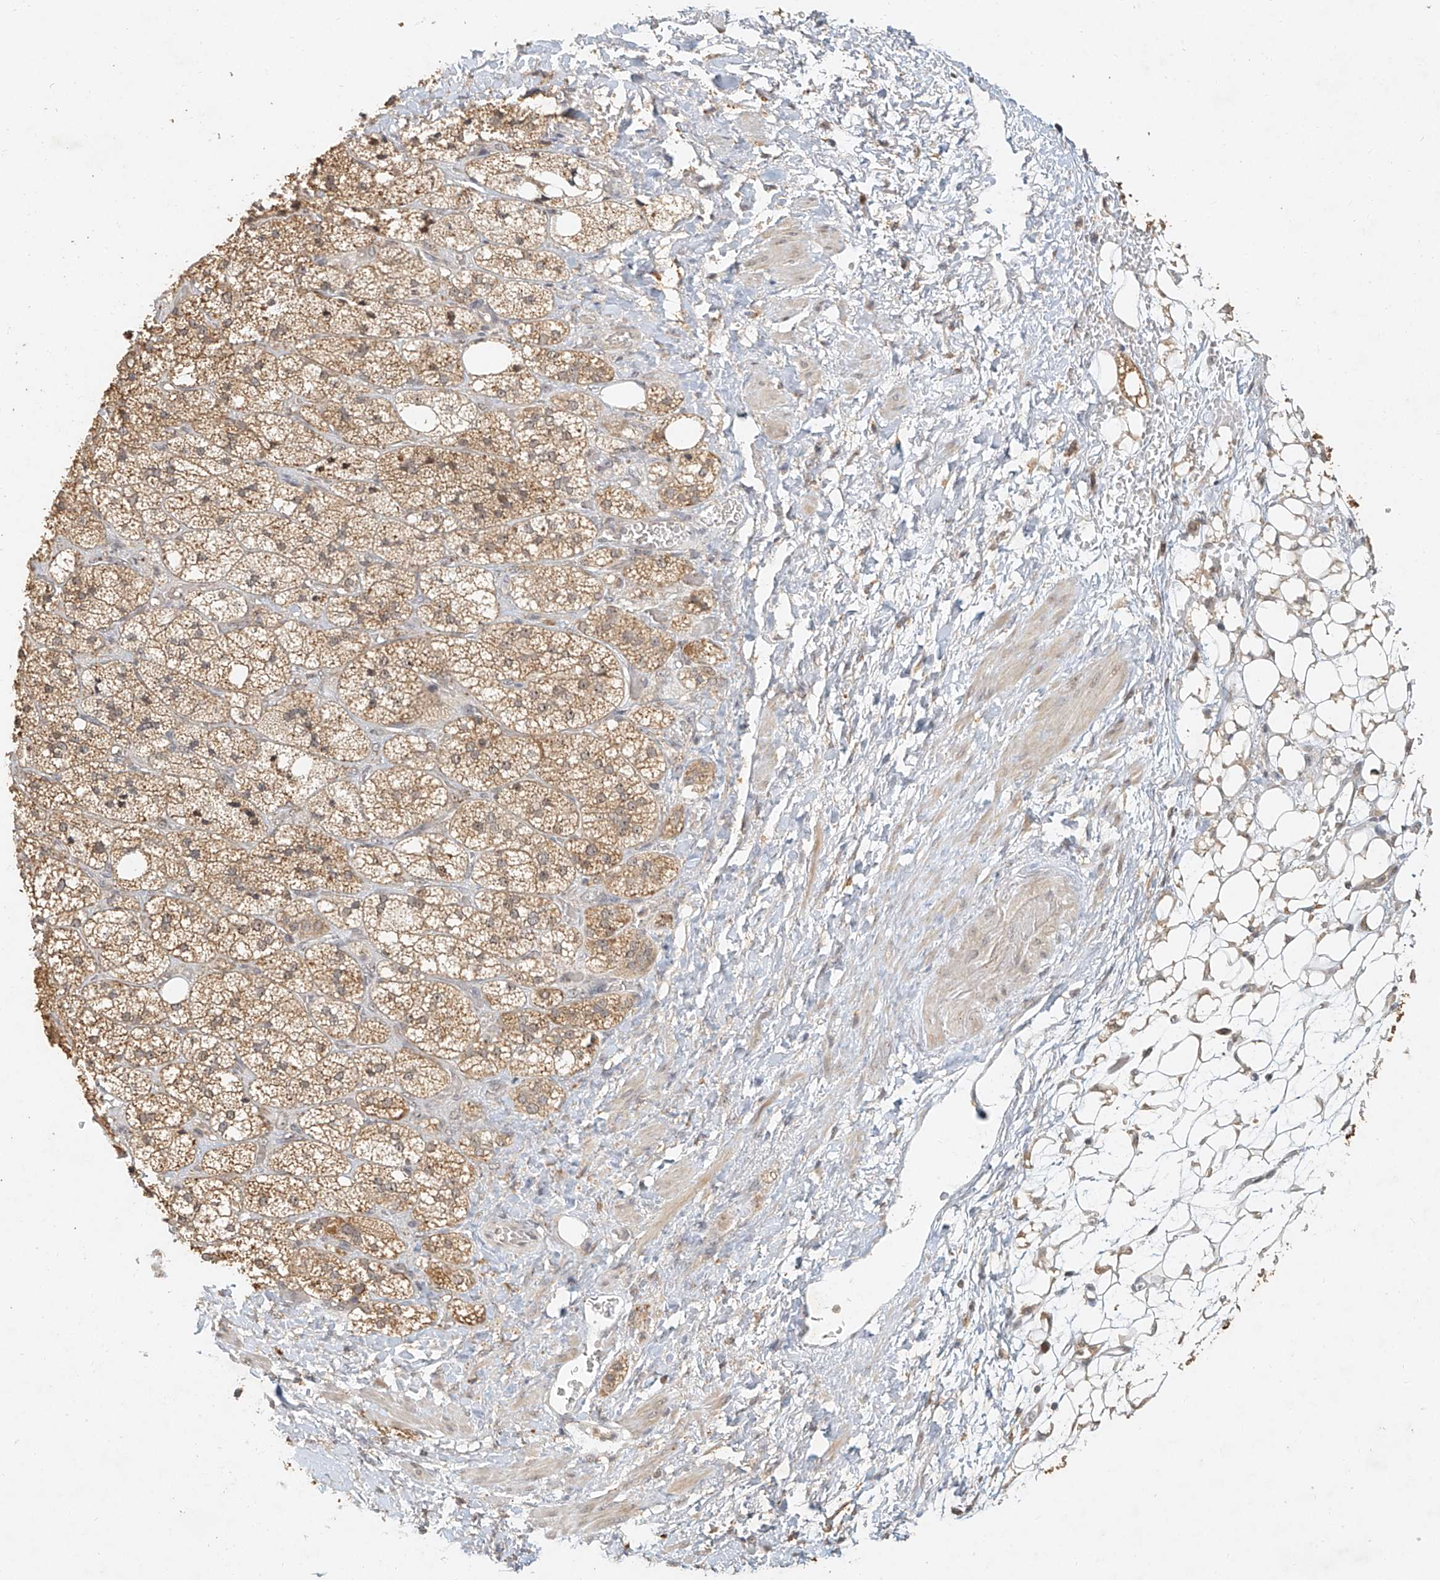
{"staining": {"intensity": "moderate", "quantity": ">75%", "location": "cytoplasmic/membranous,nuclear"}, "tissue": "adrenal gland", "cell_type": "Glandular cells", "image_type": "normal", "snomed": [{"axis": "morphology", "description": "Normal tissue, NOS"}, {"axis": "topography", "description": "Adrenal gland"}], "caption": "About >75% of glandular cells in unremarkable adrenal gland exhibit moderate cytoplasmic/membranous,nuclear protein expression as visualized by brown immunohistochemical staining.", "gene": "CXorf58", "patient": {"sex": "male", "age": 61}}